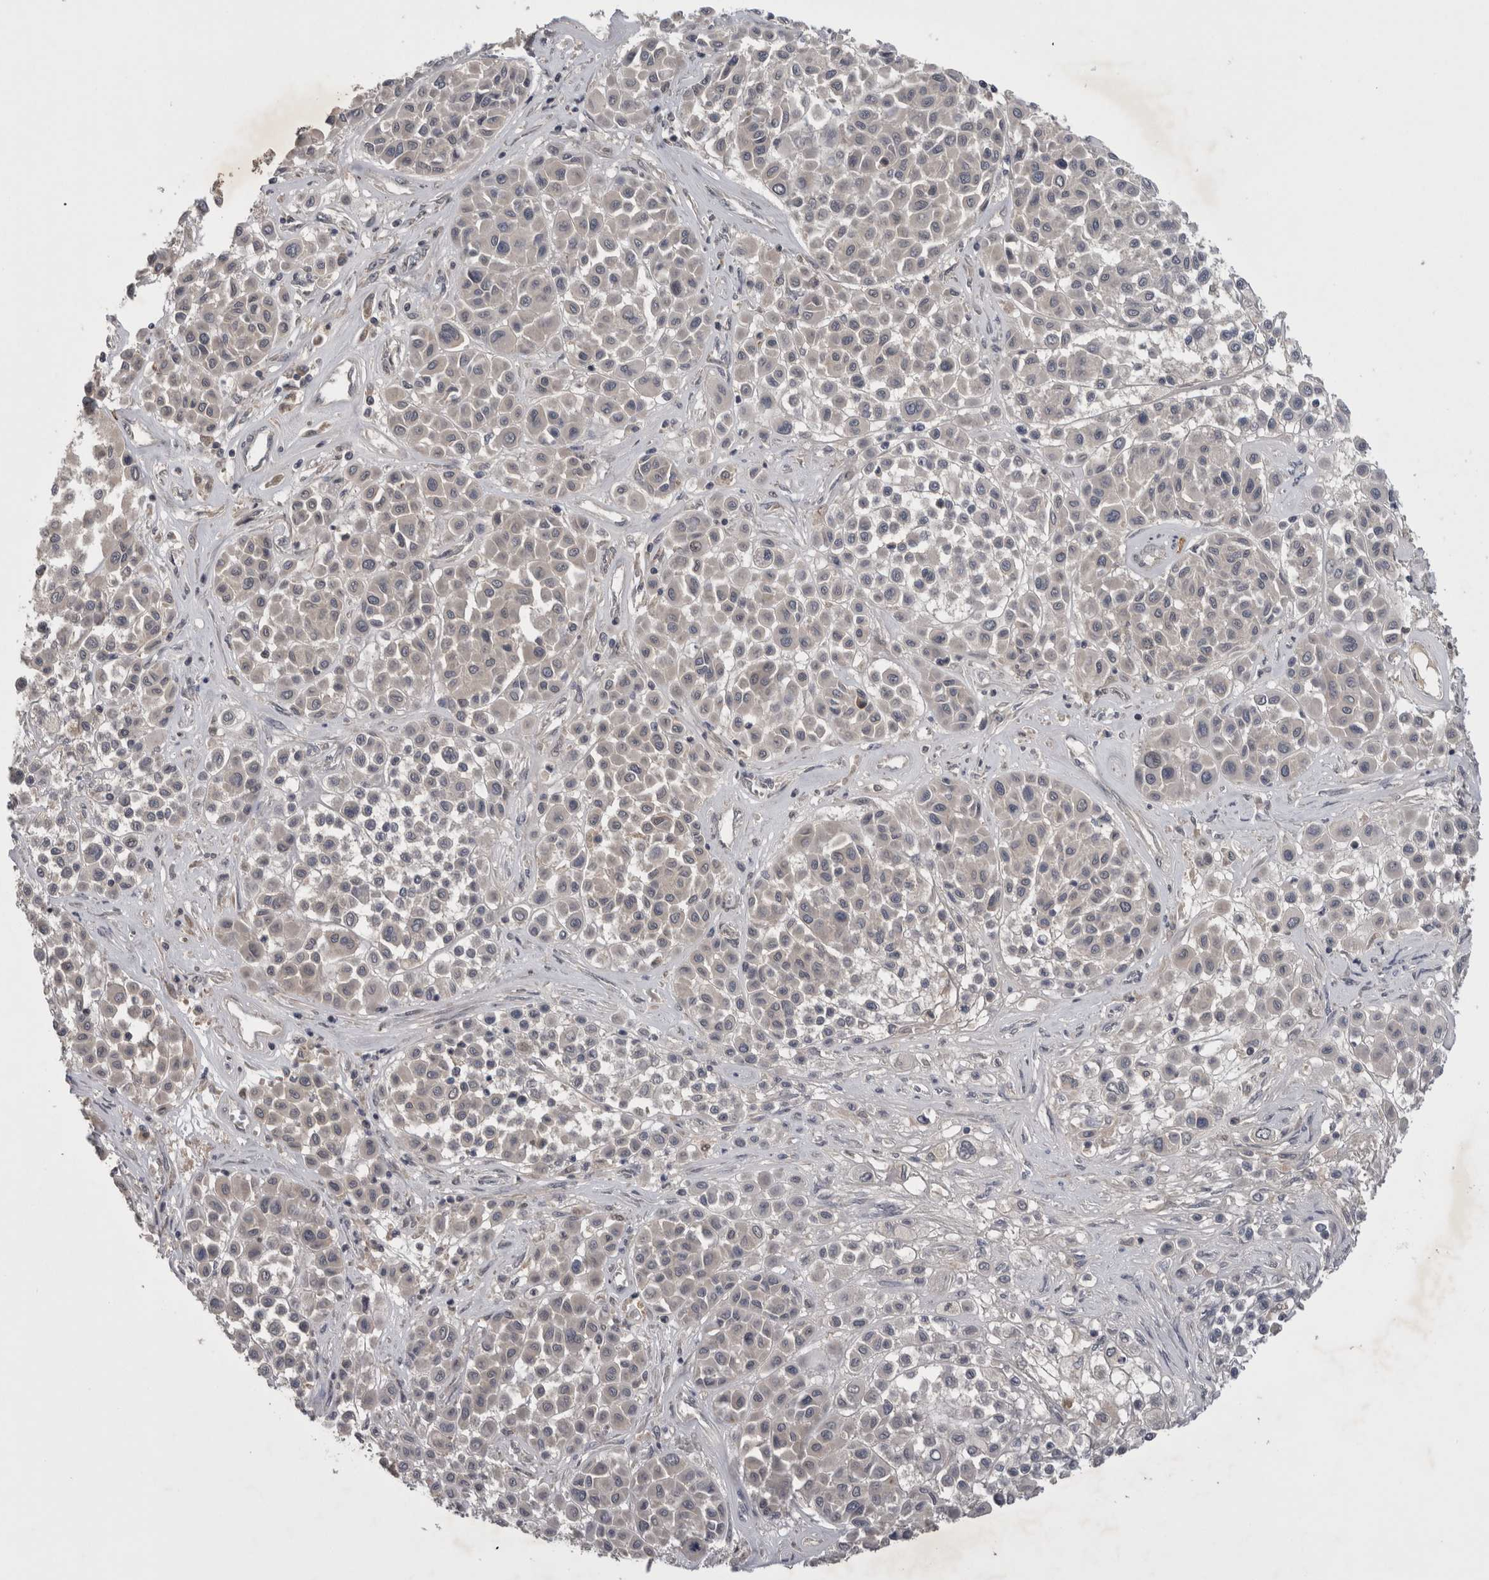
{"staining": {"intensity": "negative", "quantity": "none", "location": "none"}, "tissue": "melanoma", "cell_type": "Tumor cells", "image_type": "cancer", "snomed": [{"axis": "morphology", "description": "Malignant melanoma, Metastatic site"}, {"axis": "topography", "description": "Soft tissue"}], "caption": "The immunohistochemistry (IHC) image has no significant positivity in tumor cells of melanoma tissue. Brightfield microscopy of immunohistochemistry stained with DAB (brown) and hematoxylin (blue), captured at high magnification.", "gene": "ZNF114", "patient": {"sex": "male", "age": 41}}